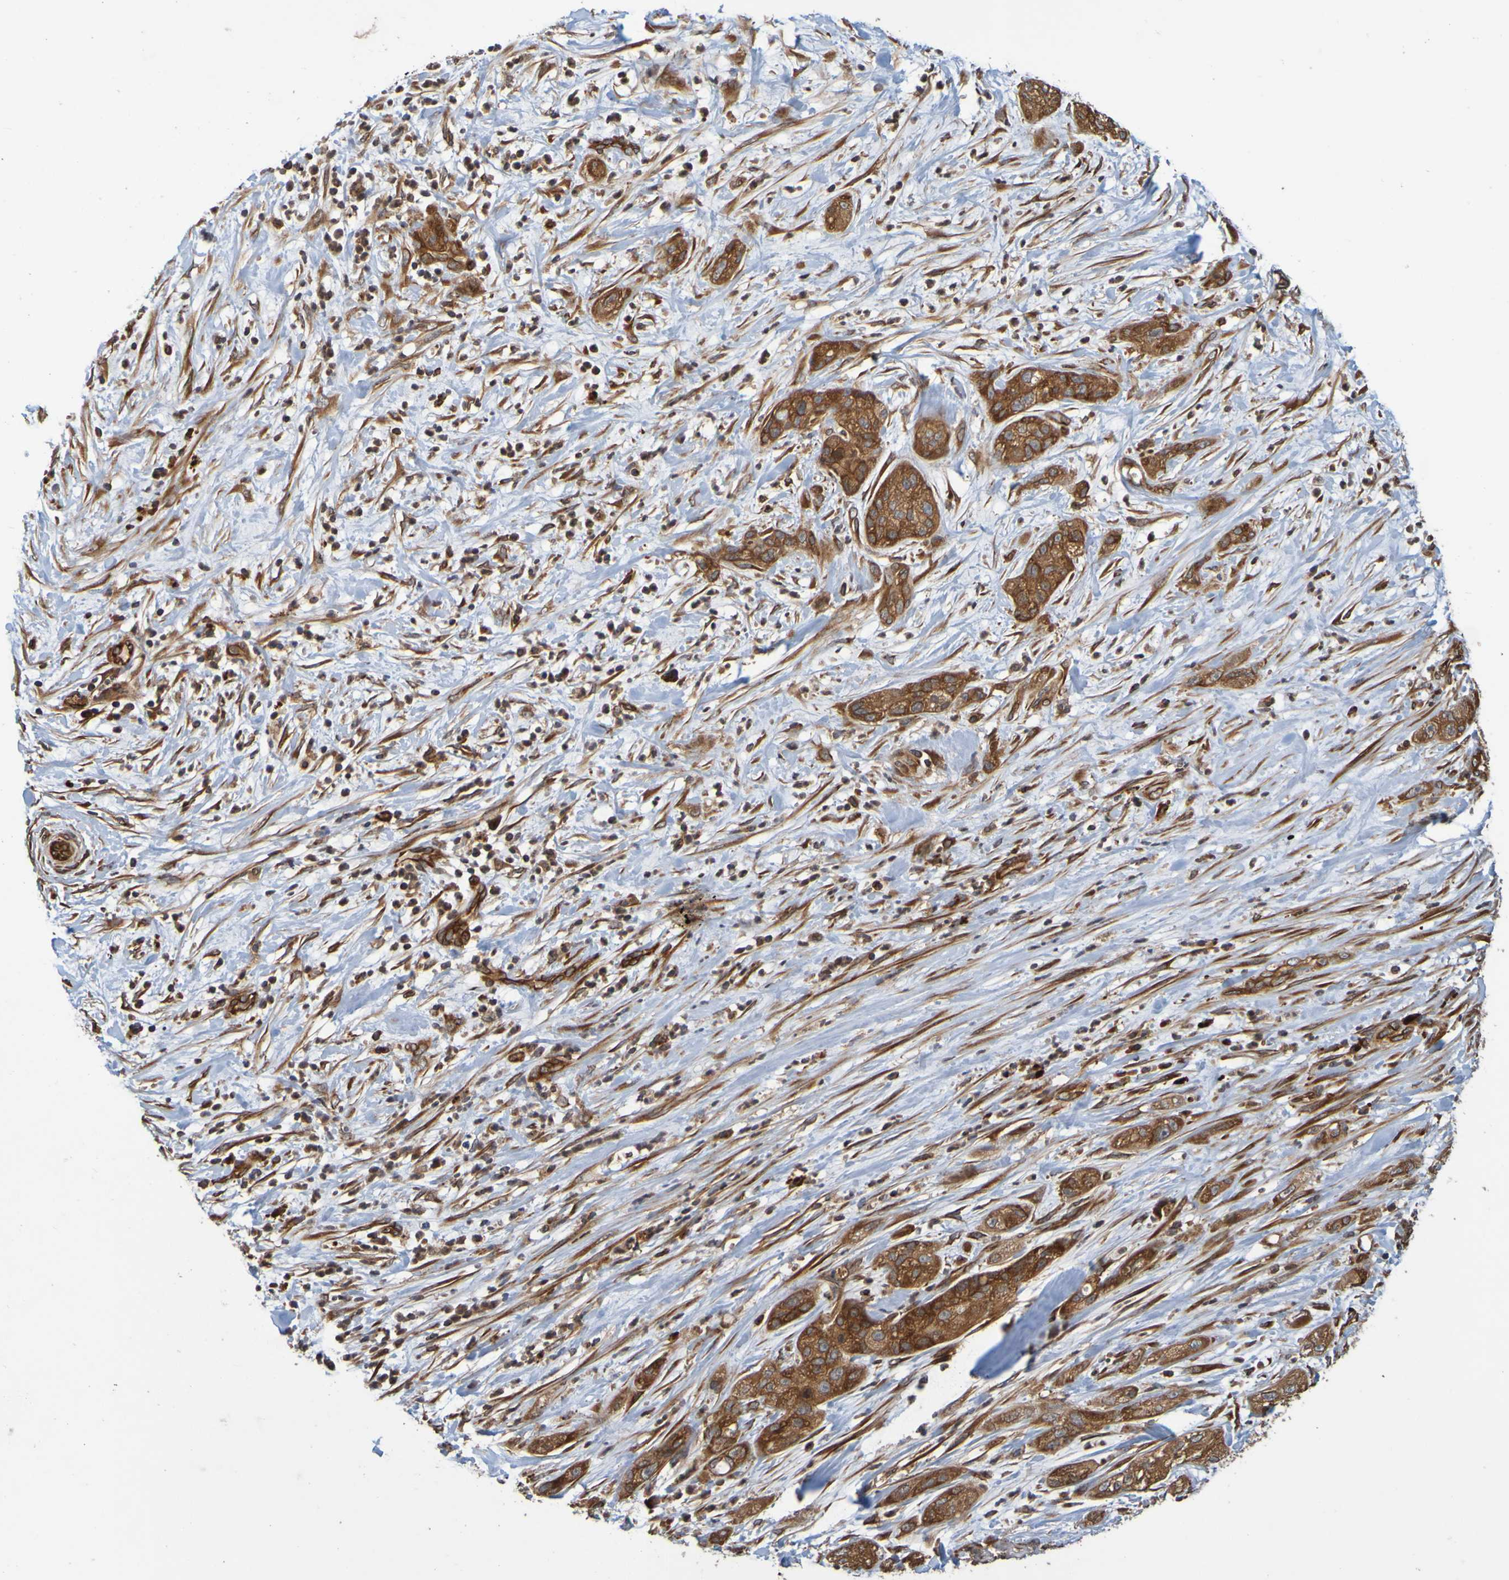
{"staining": {"intensity": "strong", "quantity": "25%-75%", "location": "cytoplasmic/membranous"}, "tissue": "pancreatic cancer", "cell_type": "Tumor cells", "image_type": "cancer", "snomed": [{"axis": "morphology", "description": "Adenocarcinoma, NOS"}, {"axis": "topography", "description": "Pancreas"}], "caption": "Immunohistochemistry (DAB (3,3'-diaminobenzidine)) staining of human pancreatic cancer (adenocarcinoma) demonstrates strong cytoplasmic/membranous protein expression in about 25%-75% of tumor cells. Nuclei are stained in blue.", "gene": "OCRL", "patient": {"sex": "female", "age": 78}}